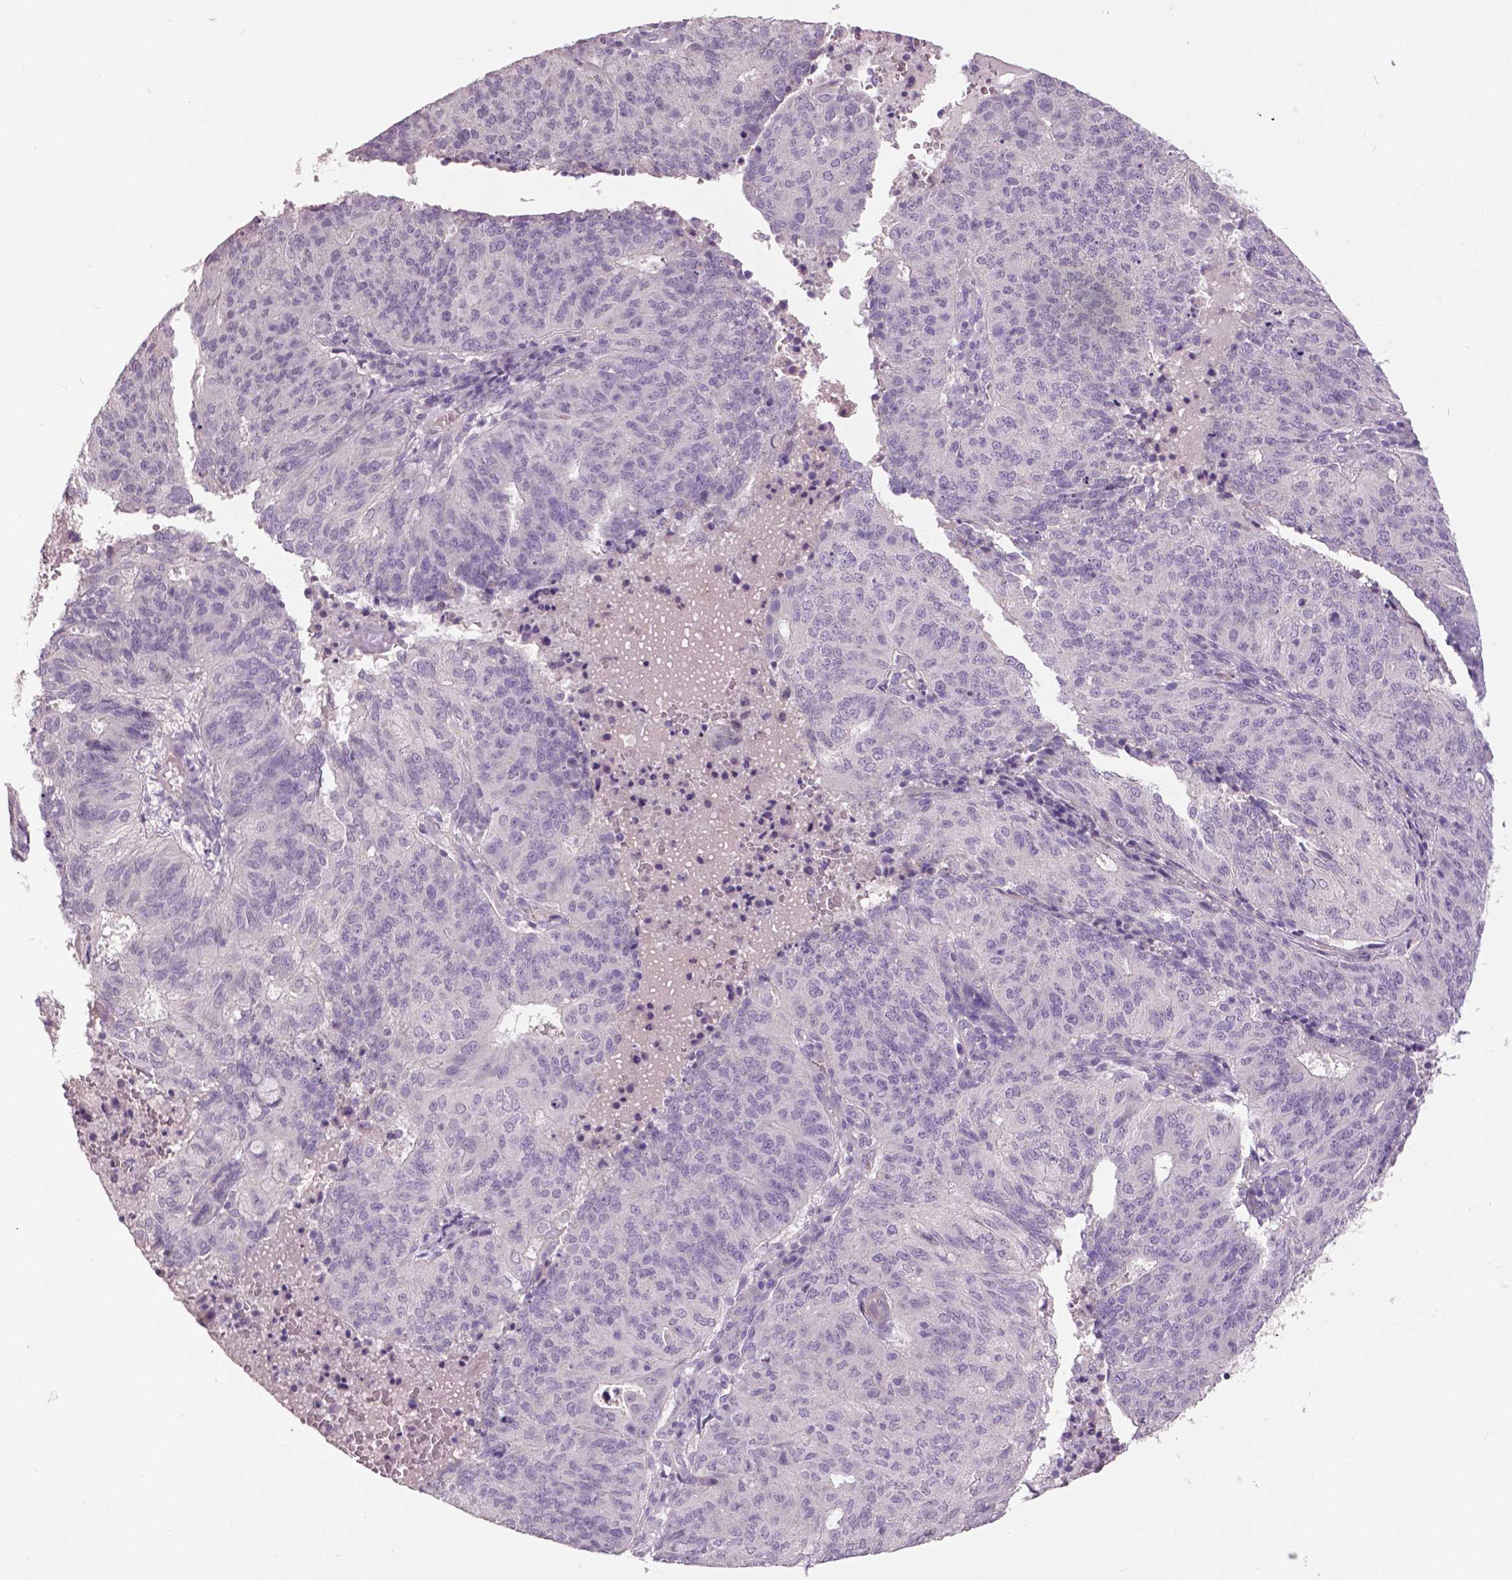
{"staining": {"intensity": "negative", "quantity": "none", "location": "none"}, "tissue": "endometrial cancer", "cell_type": "Tumor cells", "image_type": "cancer", "snomed": [{"axis": "morphology", "description": "Adenocarcinoma, NOS"}, {"axis": "topography", "description": "Endometrium"}], "caption": "DAB immunohistochemical staining of adenocarcinoma (endometrial) shows no significant expression in tumor cells.", "gene": "FOXA1", "patient": {"sex": "female", "age": 82}}